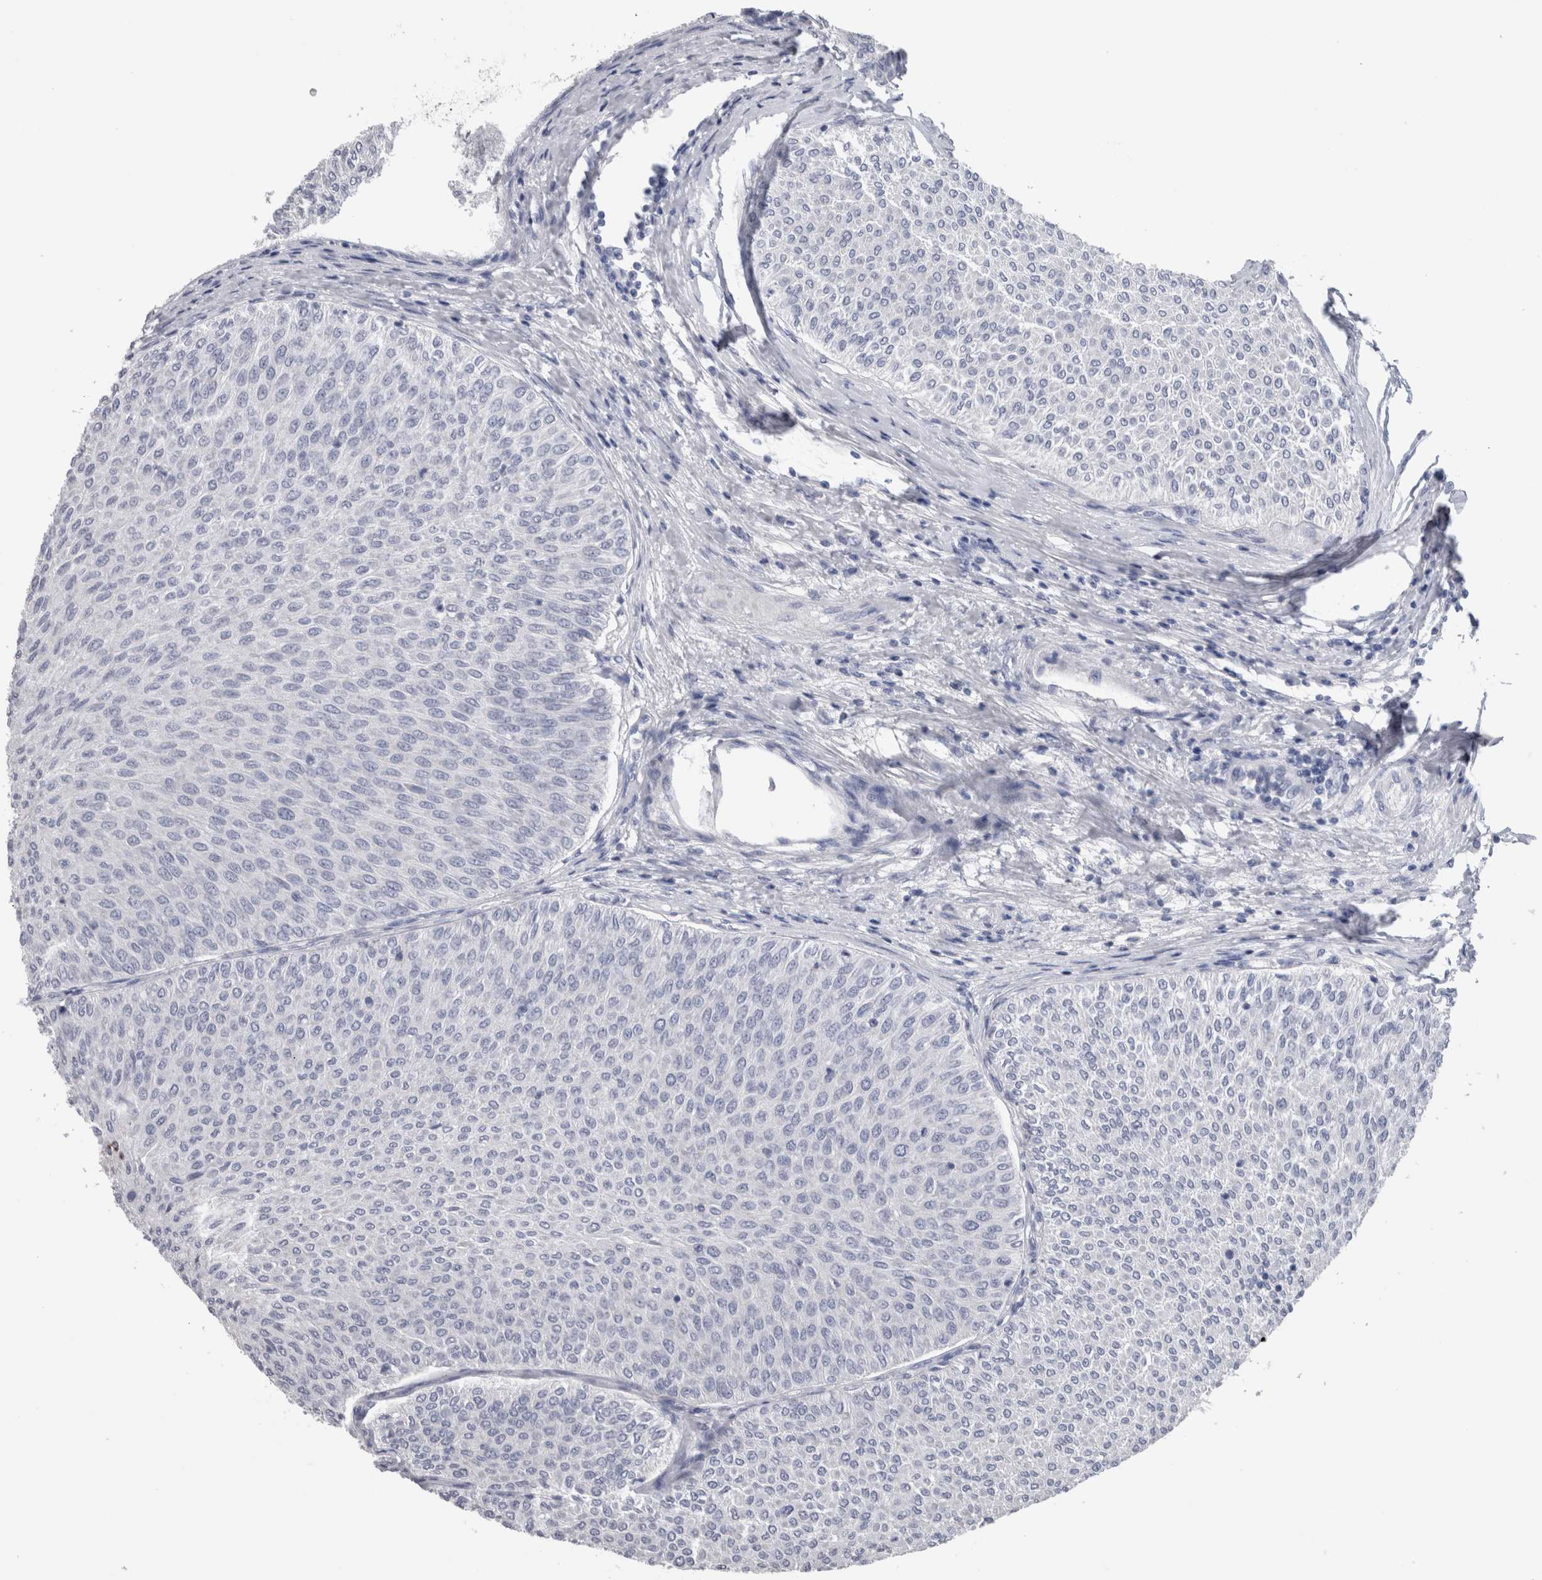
{"staining": {"intensity": "negative", "quantity": "none", "location": "none"}, "tissue": "urothelial cancer", "cell_type": "Tumor cells", "image_type": "cancer", "snomed": [{"axis": "morphology", "description": "Urothelial carcinoma, Low grade"}, {"axis": "topography", "description": "Urinary bladder"}], "caption": "Urothelial cancer was stained to show a protein in brown. There is no significant positivity in tumor cells. Brightfield microscopy of IHC stained with DAB (brown) and hematoxylin (blue), captured at high magnification.", "gene": "CA8", "patient": {"sex": "male", "age": 78}}